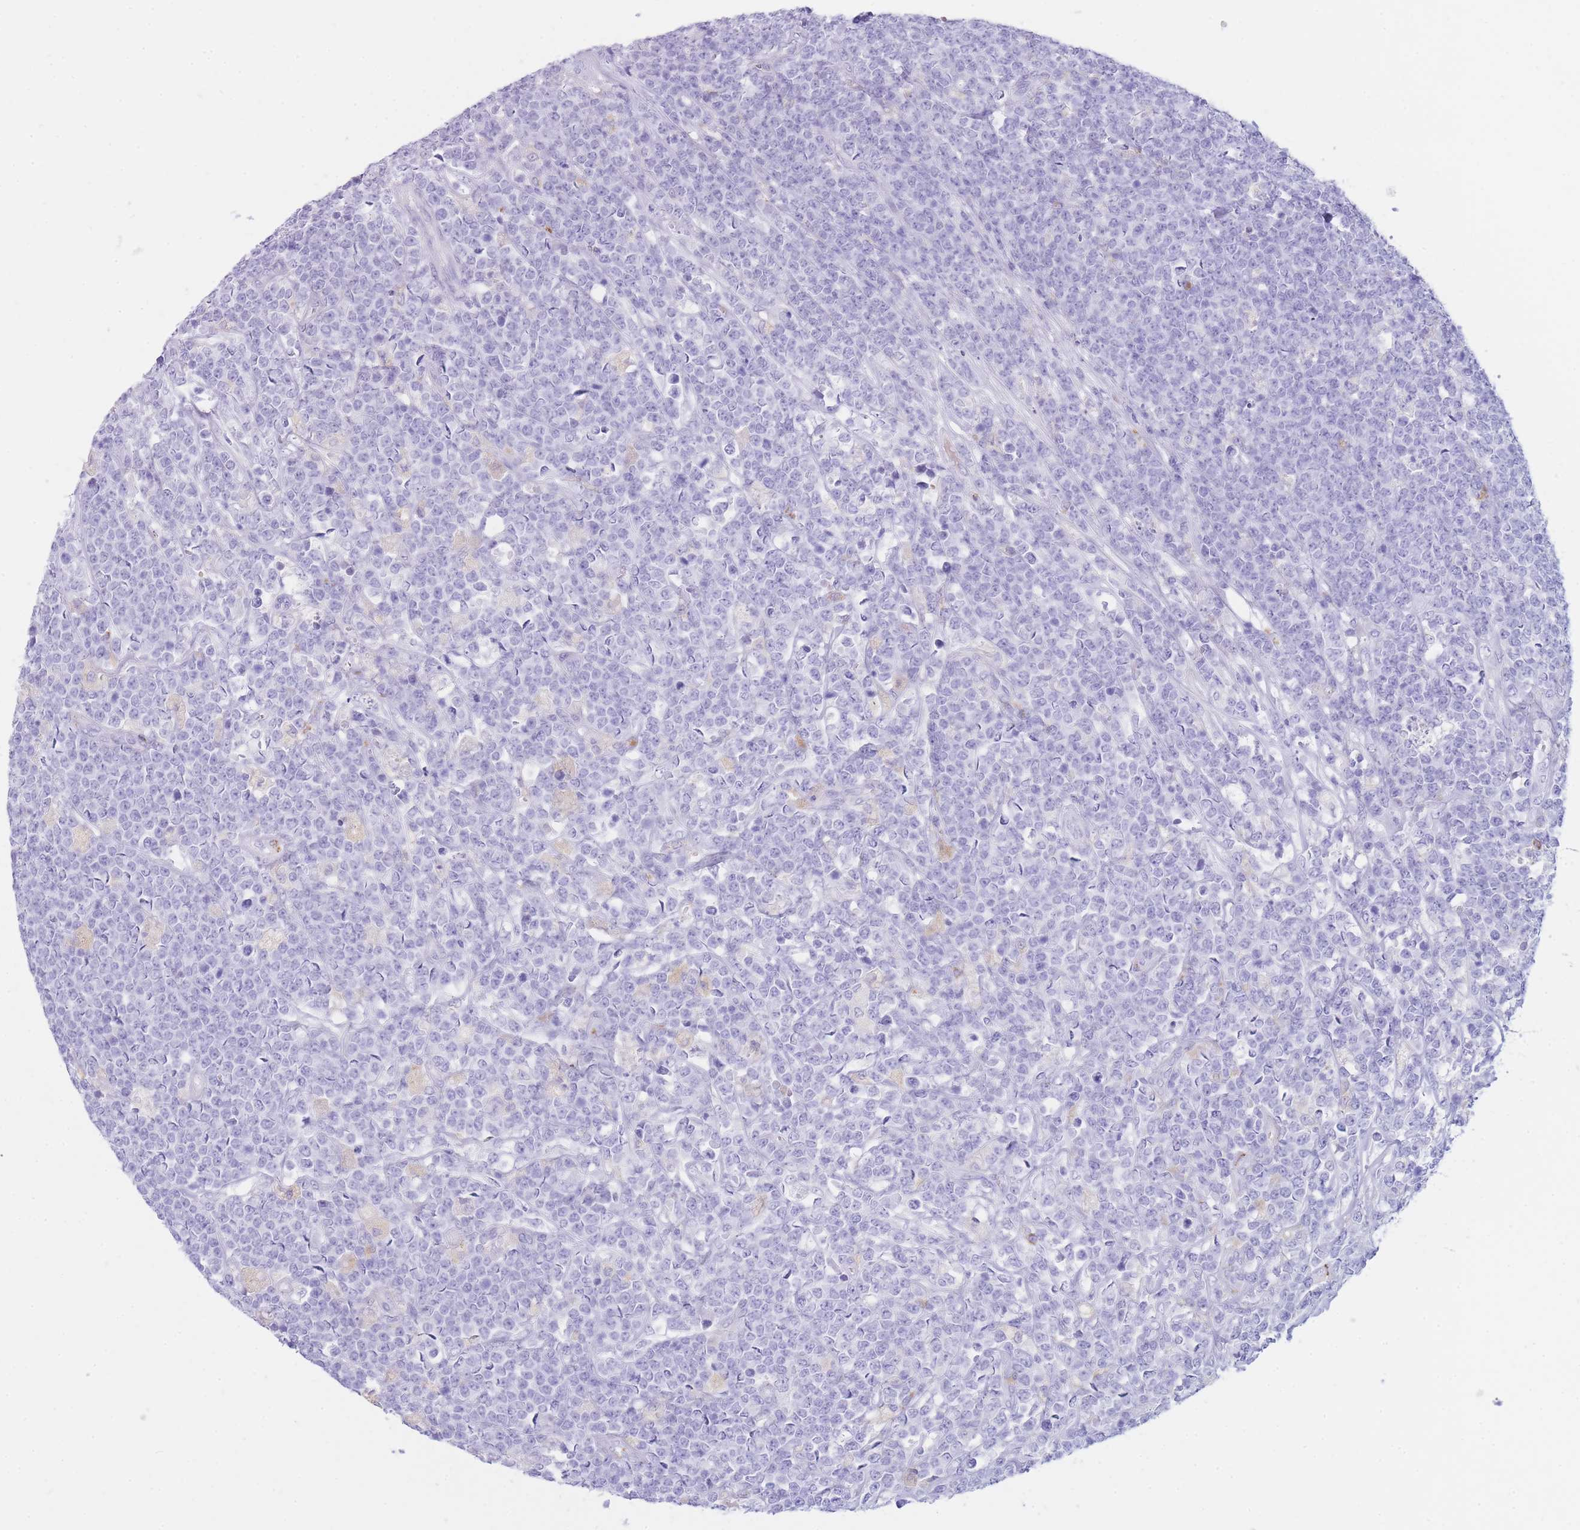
{"staining": {"intensity": "negative", "quantity": "none", "location": "none"}, "tissue": "lymphoma", "cell_type": "Tumor cells", "image_type": "cancer", "snomed": [{"axis": "morphology", "description": "Malignant lymphoma, non-Hodgkin's type, High grade"}, {"axis": "topography", "description": "Small intestine"}], "caption": "IHC of lymphoma reveals no expression in tumor cells.", "gene": "PLBD1", "patient": {"sex": "male", "age": 8}}